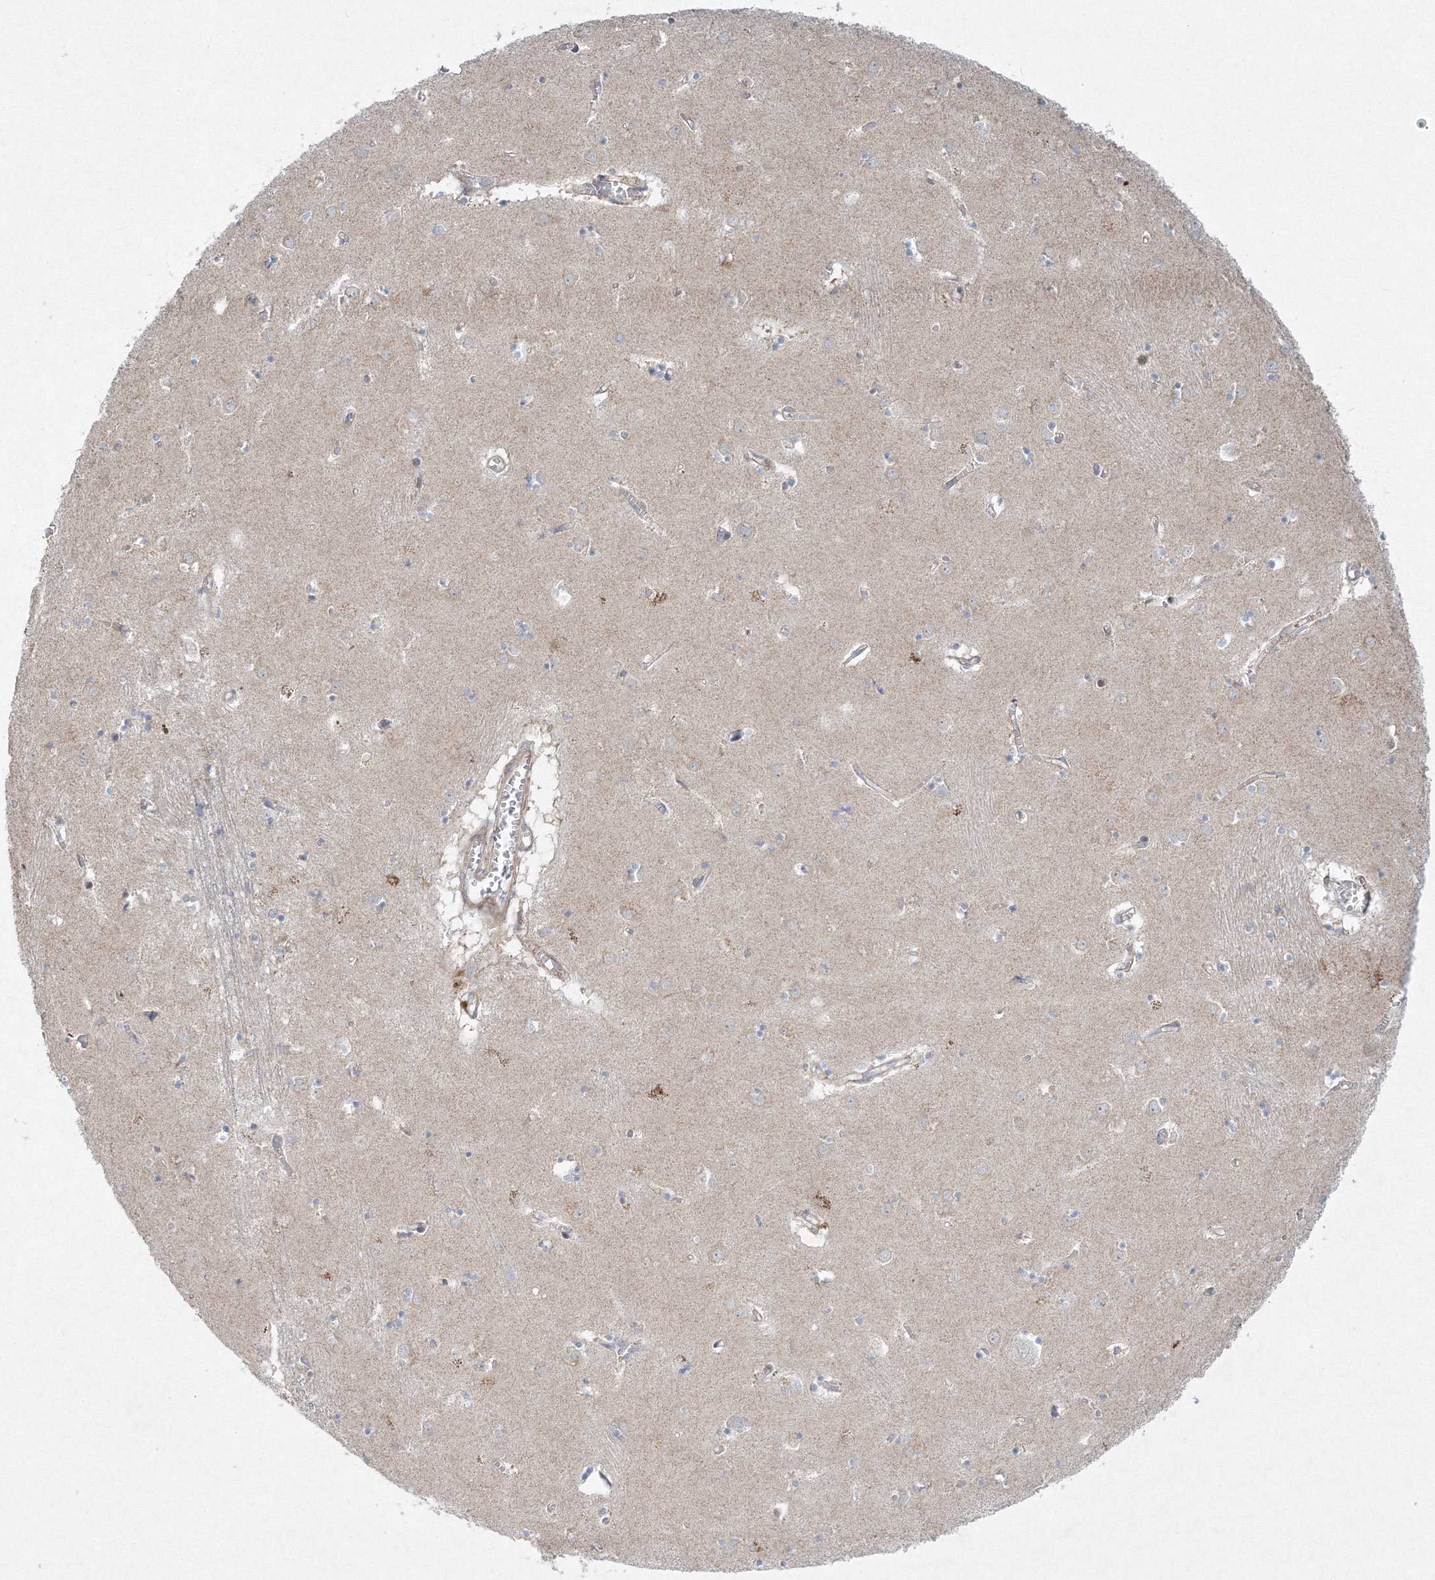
{"staining": {"intensity": "negative", "quantity": "none", "location": "none"}, "tissue": "caudate", "cell_type": "Glial cells", "image_type": "normal", "snomed": [{"axis": "morphology", "description": "Normal tissue, NOS"}, {"axis": "topography", "description": "Lateral ventricle wall"}], "caption": "Glial cells show no significant positivity in normal caudate.", "gene": "WDR49", "patient": {"sex": "male", "age": 70}}